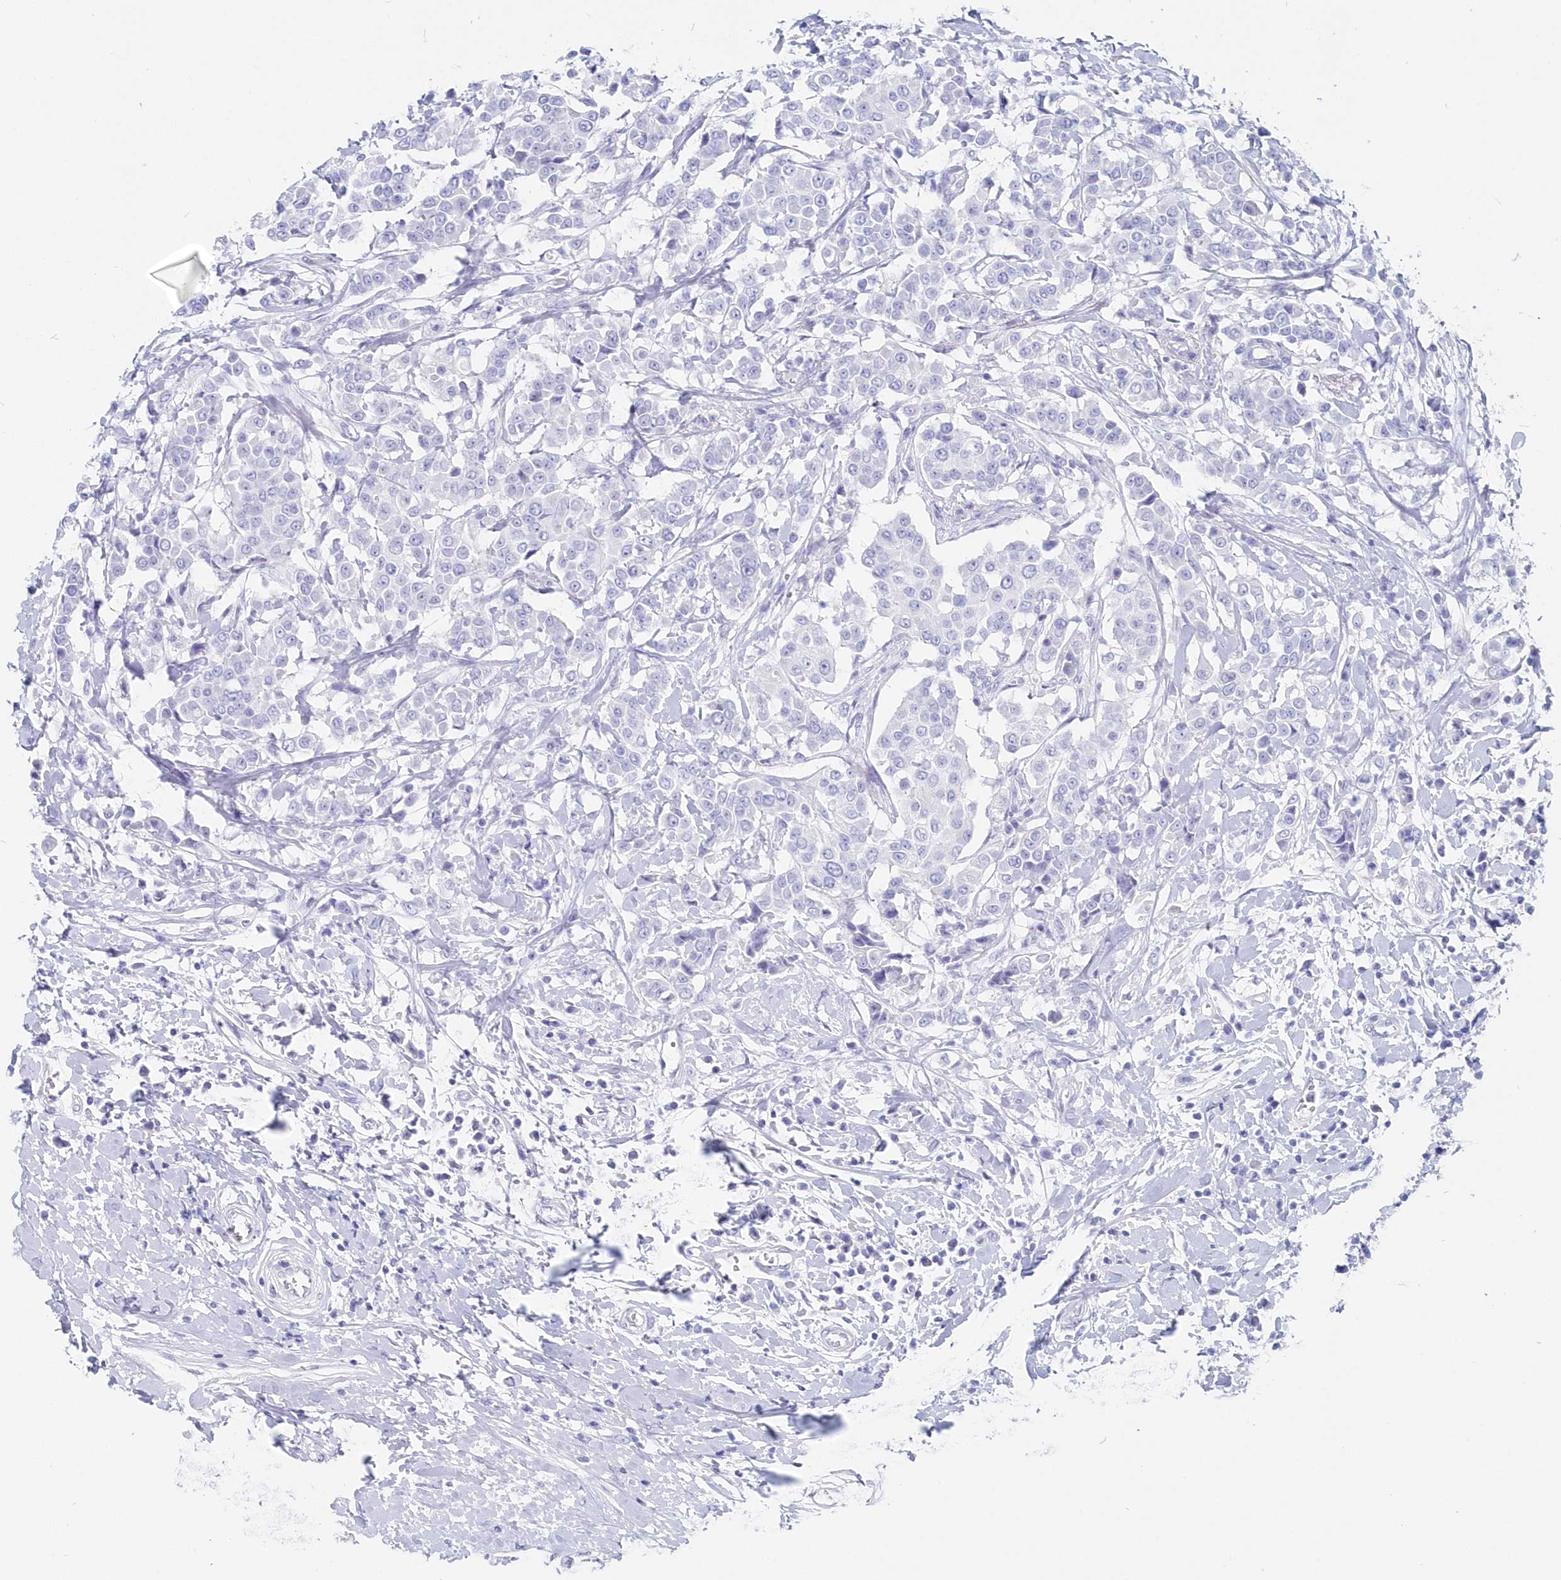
{"staining": {"intensity": "negative", "quantity": "none", "location": "none"}, "tissue": "breast cancer", "cell_type": "Tumor cells", "image_type": "cancer", "snomed": [{"axis": "morphology", "description": "Duct carcinoma"}, {"axis": "topography", "description": "Breast"}], "caption": "This is an immunohistochemistry (IHC) image of human invasive ductal carcinoma (breast). There is no staining in tumor cells.", "gene": "CSNK1G2", "patient": {"sex": "female", "age": 27}}